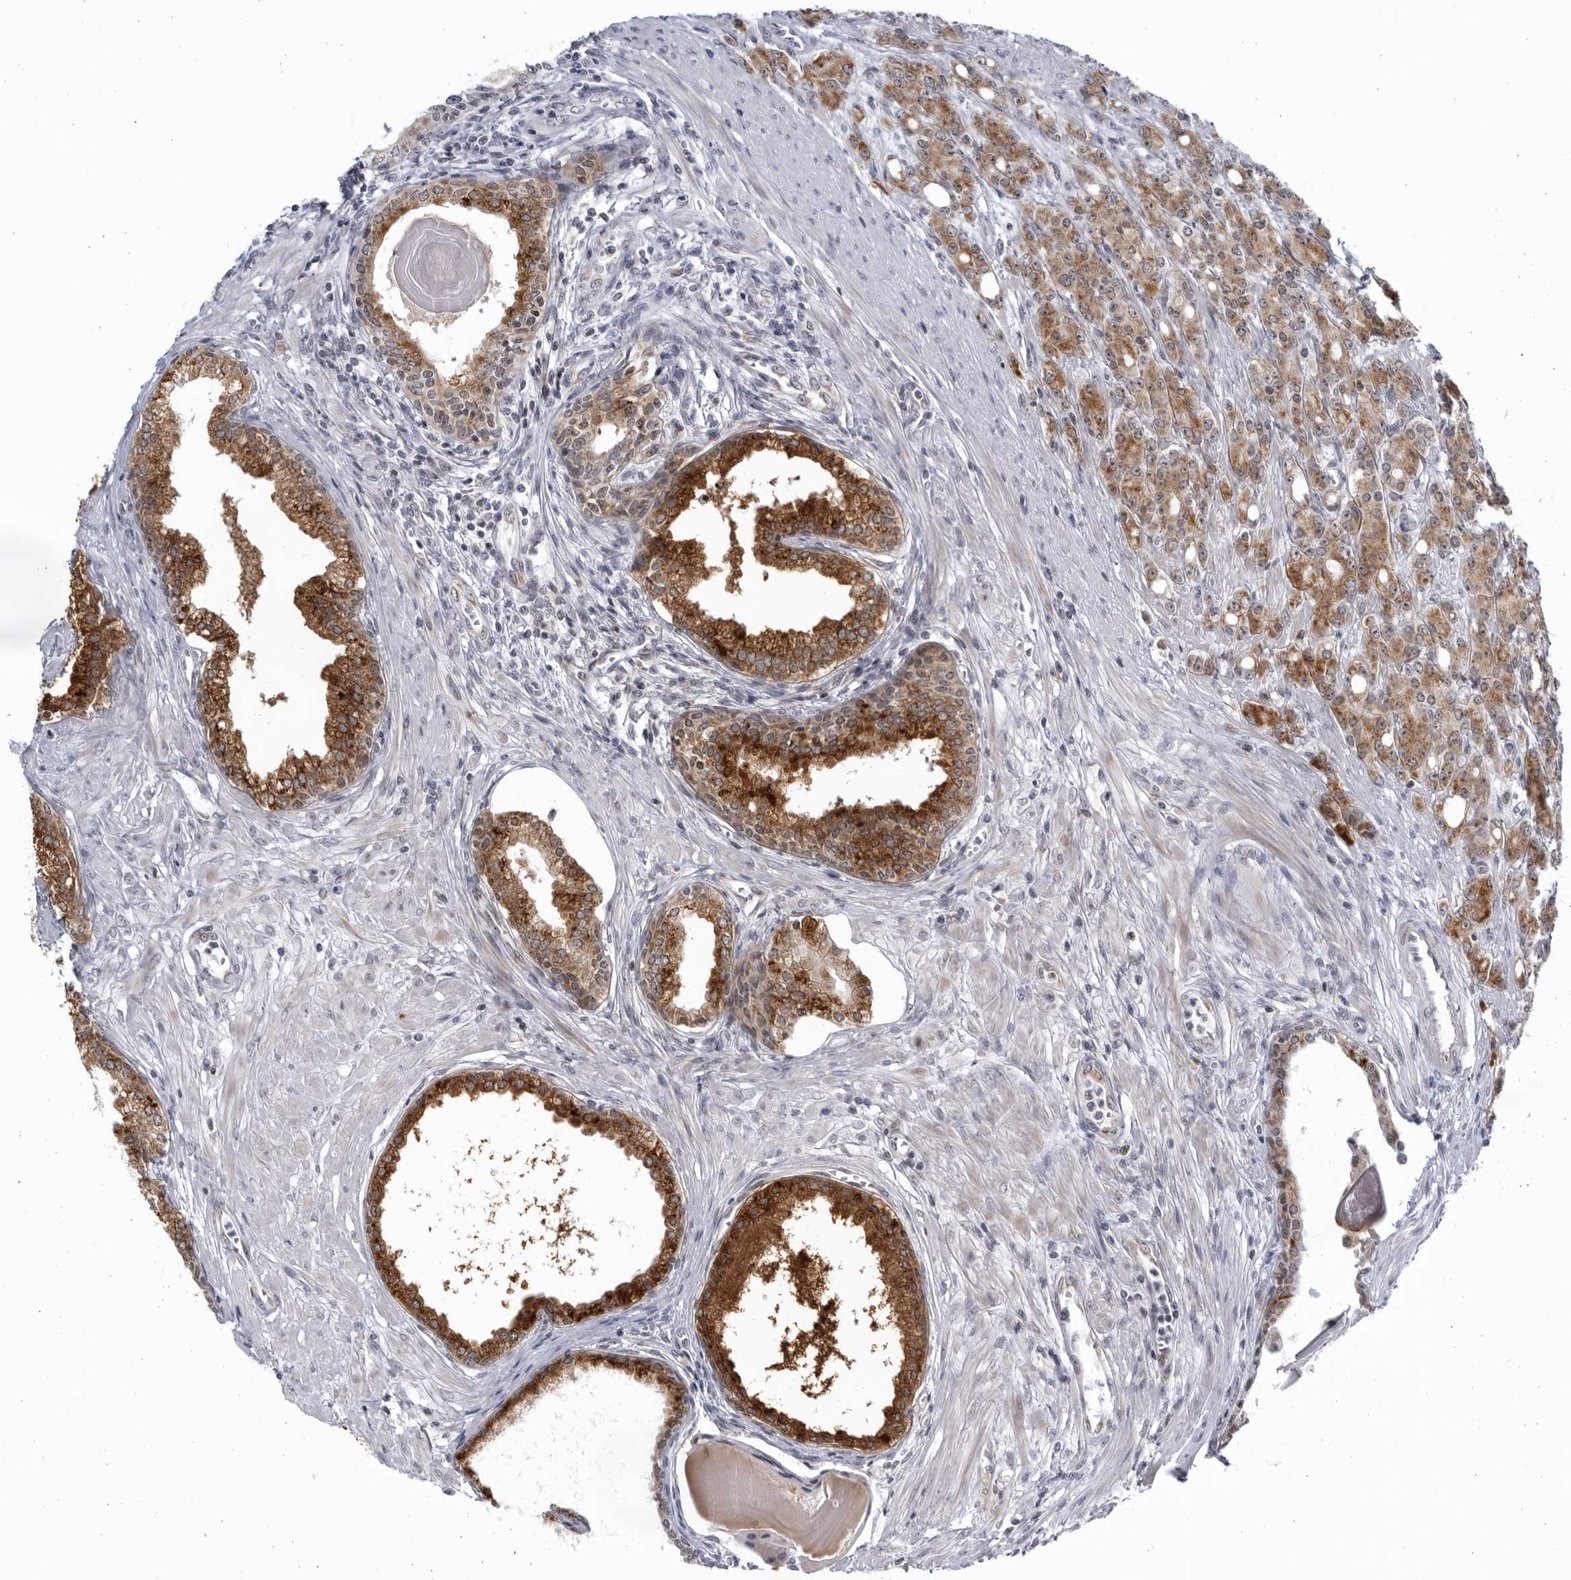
{"staining": {"intensity": "strong", "quantity": ">75%", "location": "cytoplasmic/membranous"}, "tissue": "prostate cancer", "cell_type": "Tumor cells", "image_type": "cancer", "snomed": [{"axis": "morphology", "description": "Adenocarcinoma, High grade"}, {"axis": "topography", "description": "Prostate"}], "caption": "IHC photomicrograph of human prostate adenocarcinoma (high-grade) stained for a protein (brown), which reveals high levels of strong cytoplasmic/membranous expression in about >75% of tumor cells.", "gene": "SLC25A22", "patient": {"sex": "male", "age": 62}}